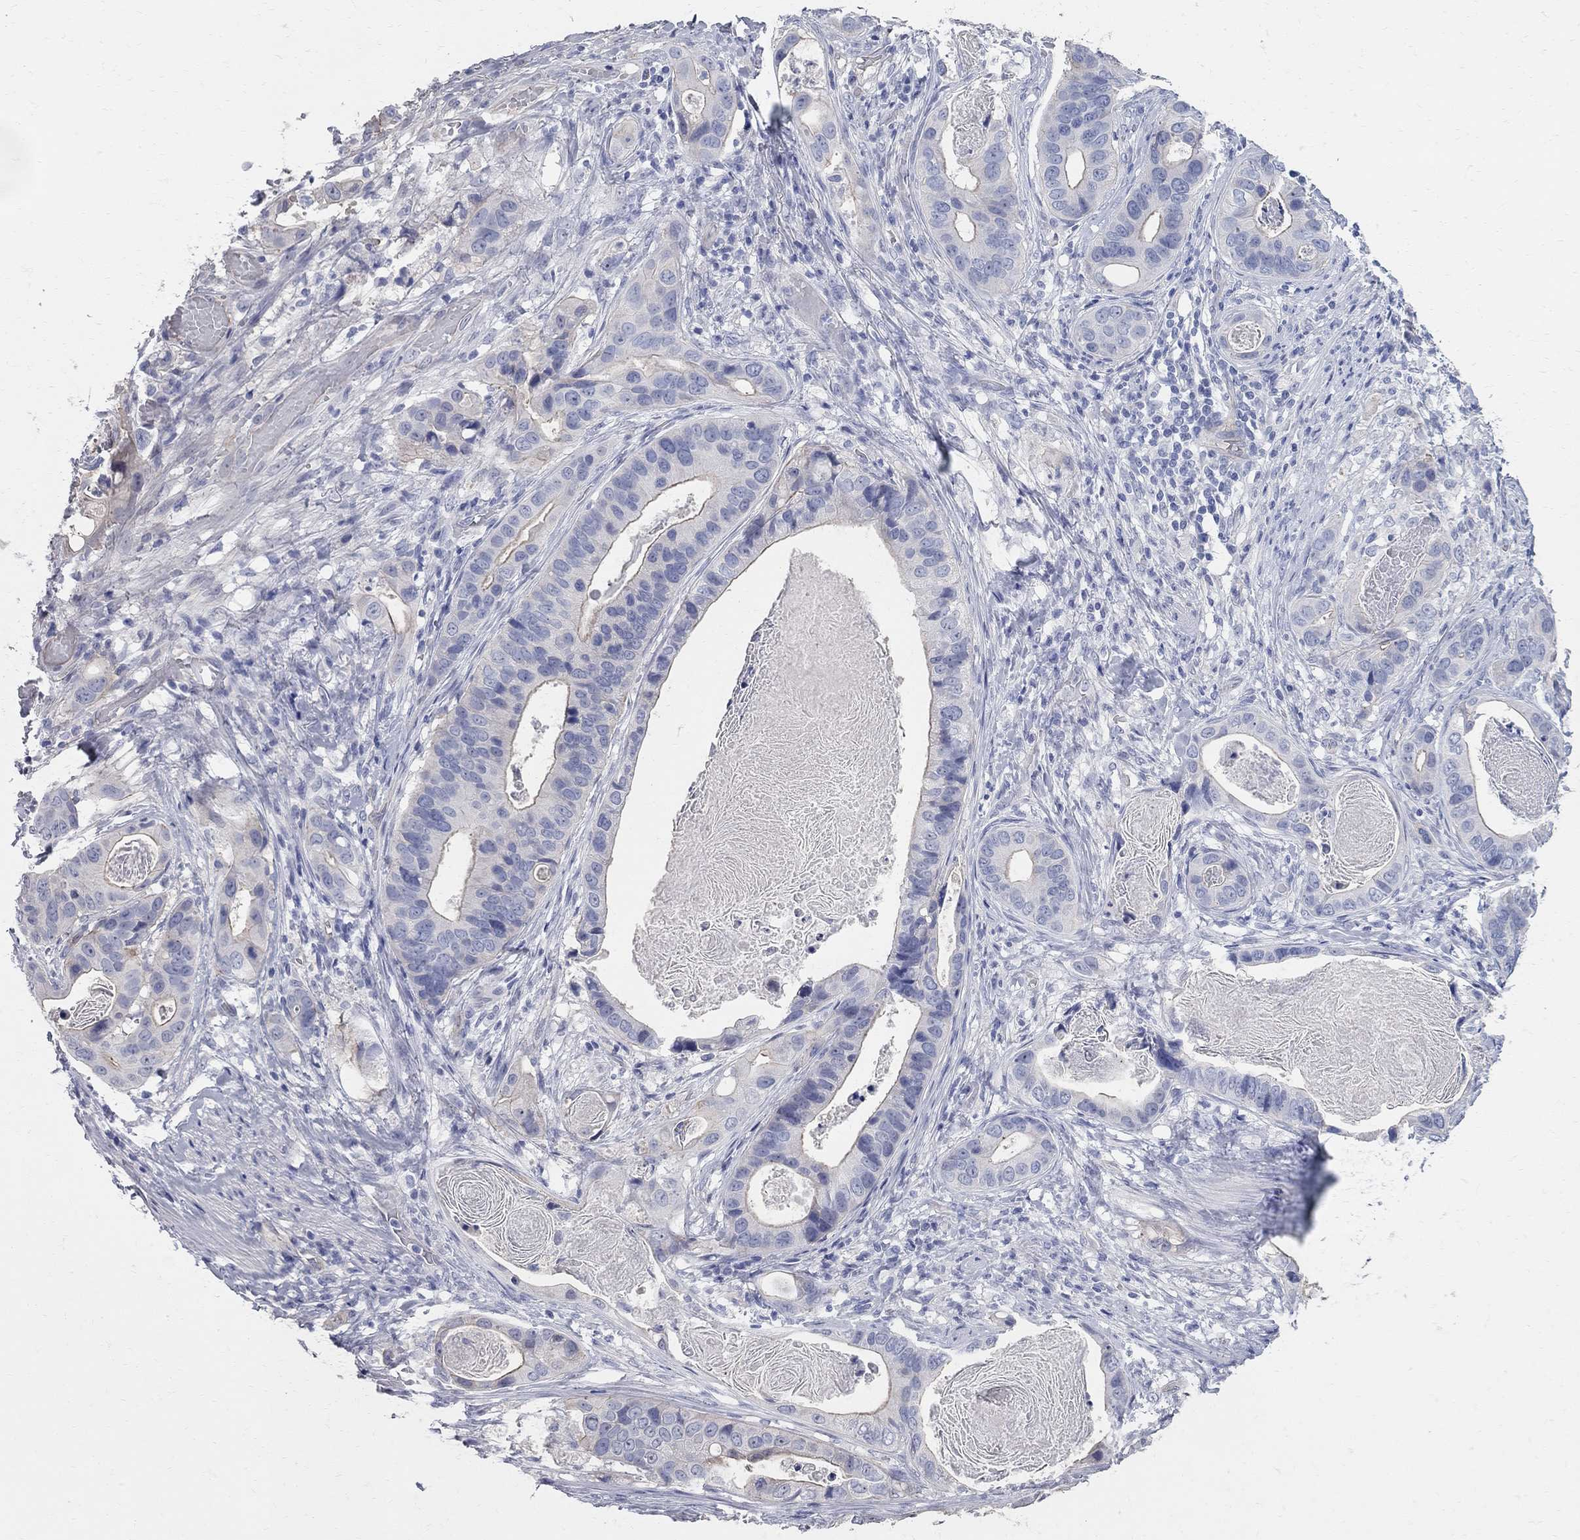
{"staining": {"intensity": "negative", "quantity": "none", "location": "none"}, "tissue": "stomach cancer", "cell_type": "Tumor cells", "image_type": "cancer", "snomed": [{"axis": "morphology", "description": "Adenocarcinoma, NOS"}, {"axis": "topography", "description": "Stomach"}], "caption": "Immunohistochemistry photomicrograph of human adenocarcinoma (stomach) stained for a protein (brown), which displays no staining in tumor cells.", "gene": "AOX1", "patient": {"sex": "male", "age": 84}}